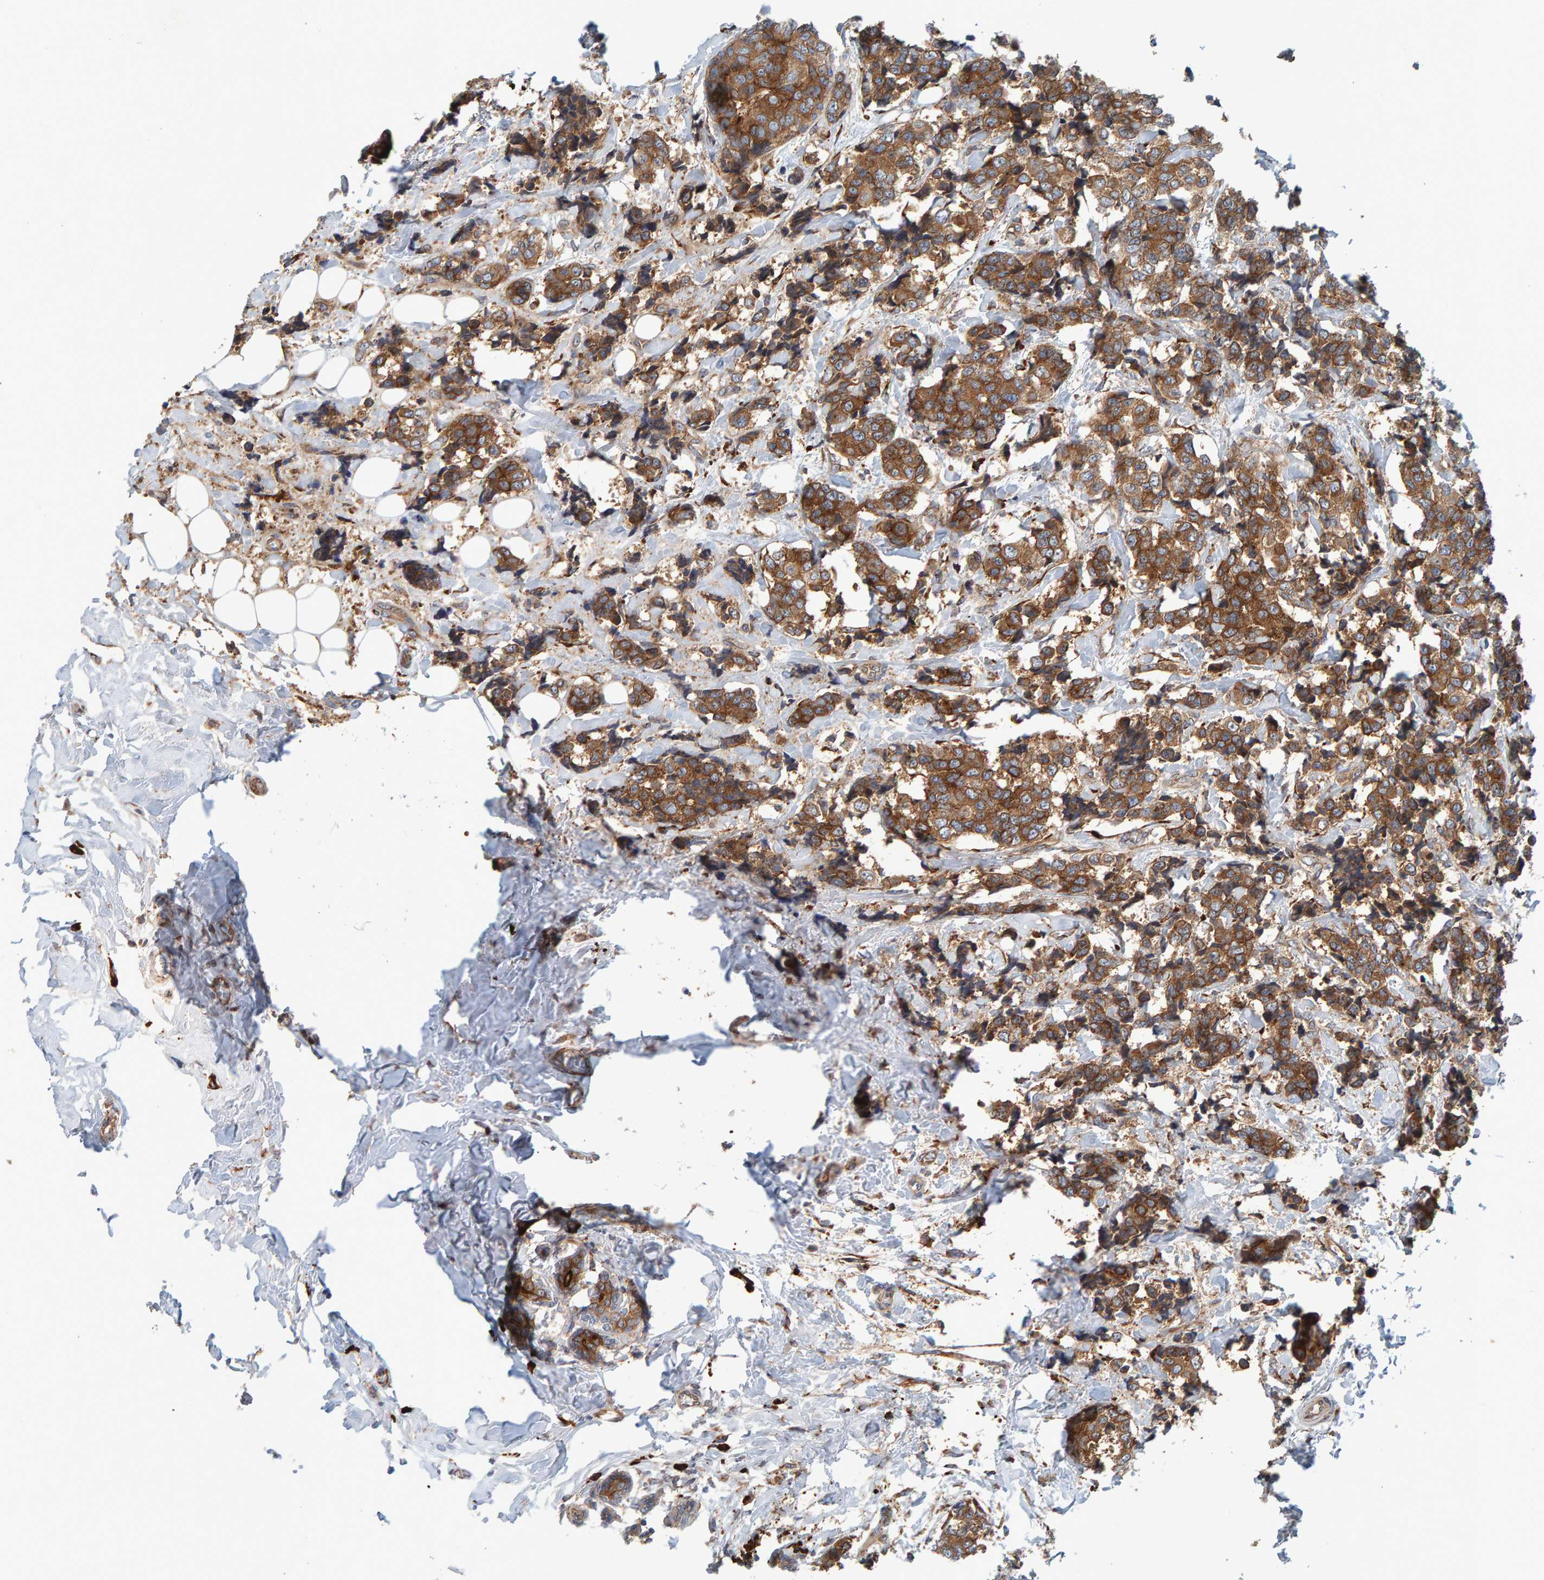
{"staining": {"intensity": "strong", "quantity": ">75%", "location": "cytoplasmic/membranous"}, "tissue": "breast cancer", "cell_type": "Tumor cells", "image_type": "cancer", "snomed": [{"axis": "morphology", "description": "Normal tissue, NOS"}, {"axis": "morphology", "description": "Duct carcinoma"}, {"axis": "topography", "description": "Breast"}], "caption": "Breast cancer (infiltrating ductal carcinoma) was stained to show a protein in brown. There is high levels of strong cytoplasmic/membranous expression in about >75% of tumor cells. The protein of interest is stained brown, and the nuclei are stained in blue (DAB (3,3'-diaminobenzidine) IHC with brightfield microscopy, high magnification).", "gene": "BAIAP2", "patient": {"sex": "female", "age": 43}}